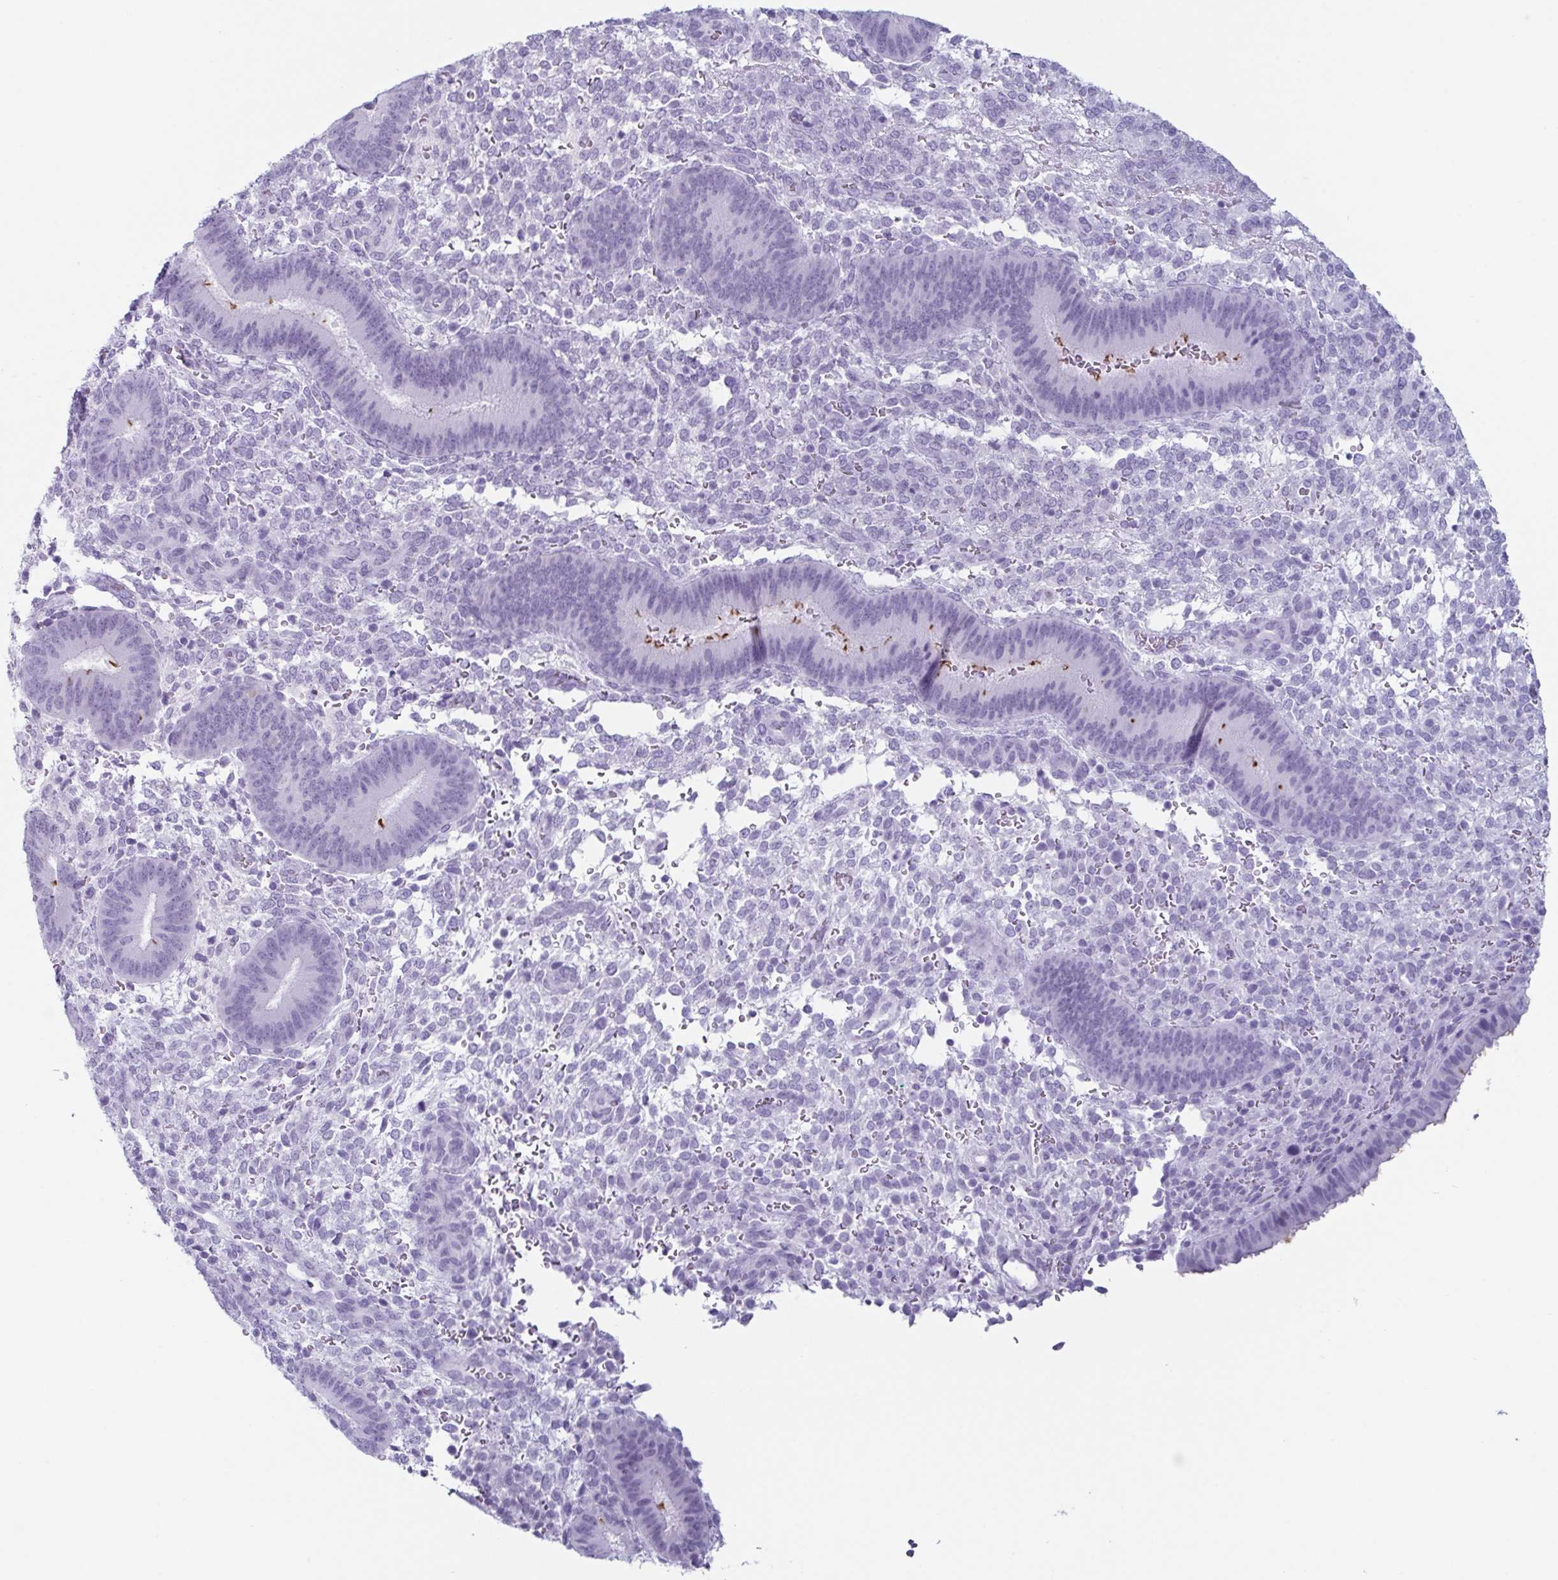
{"staining": {"intensity": "negative", "quantity": "none", "location": "none"}, "tissue": "endometrium", "cell_type": "Cells in endometrial stroma", "image_type": "normal", "snomed": [{"axis": "morphology", "description": "Normal tissue, NOS"}, {"axis": "topography", "description": "Endometrium"}], "caption": "An image of human endometrium is negative for staining in cells in endometrial stroma. (Brightfield microscopy of DAB immunohistochemistry (IHC) at high magnification).", "gene": "ENKUR", "patient": {"sex": "female", "age": 39}}